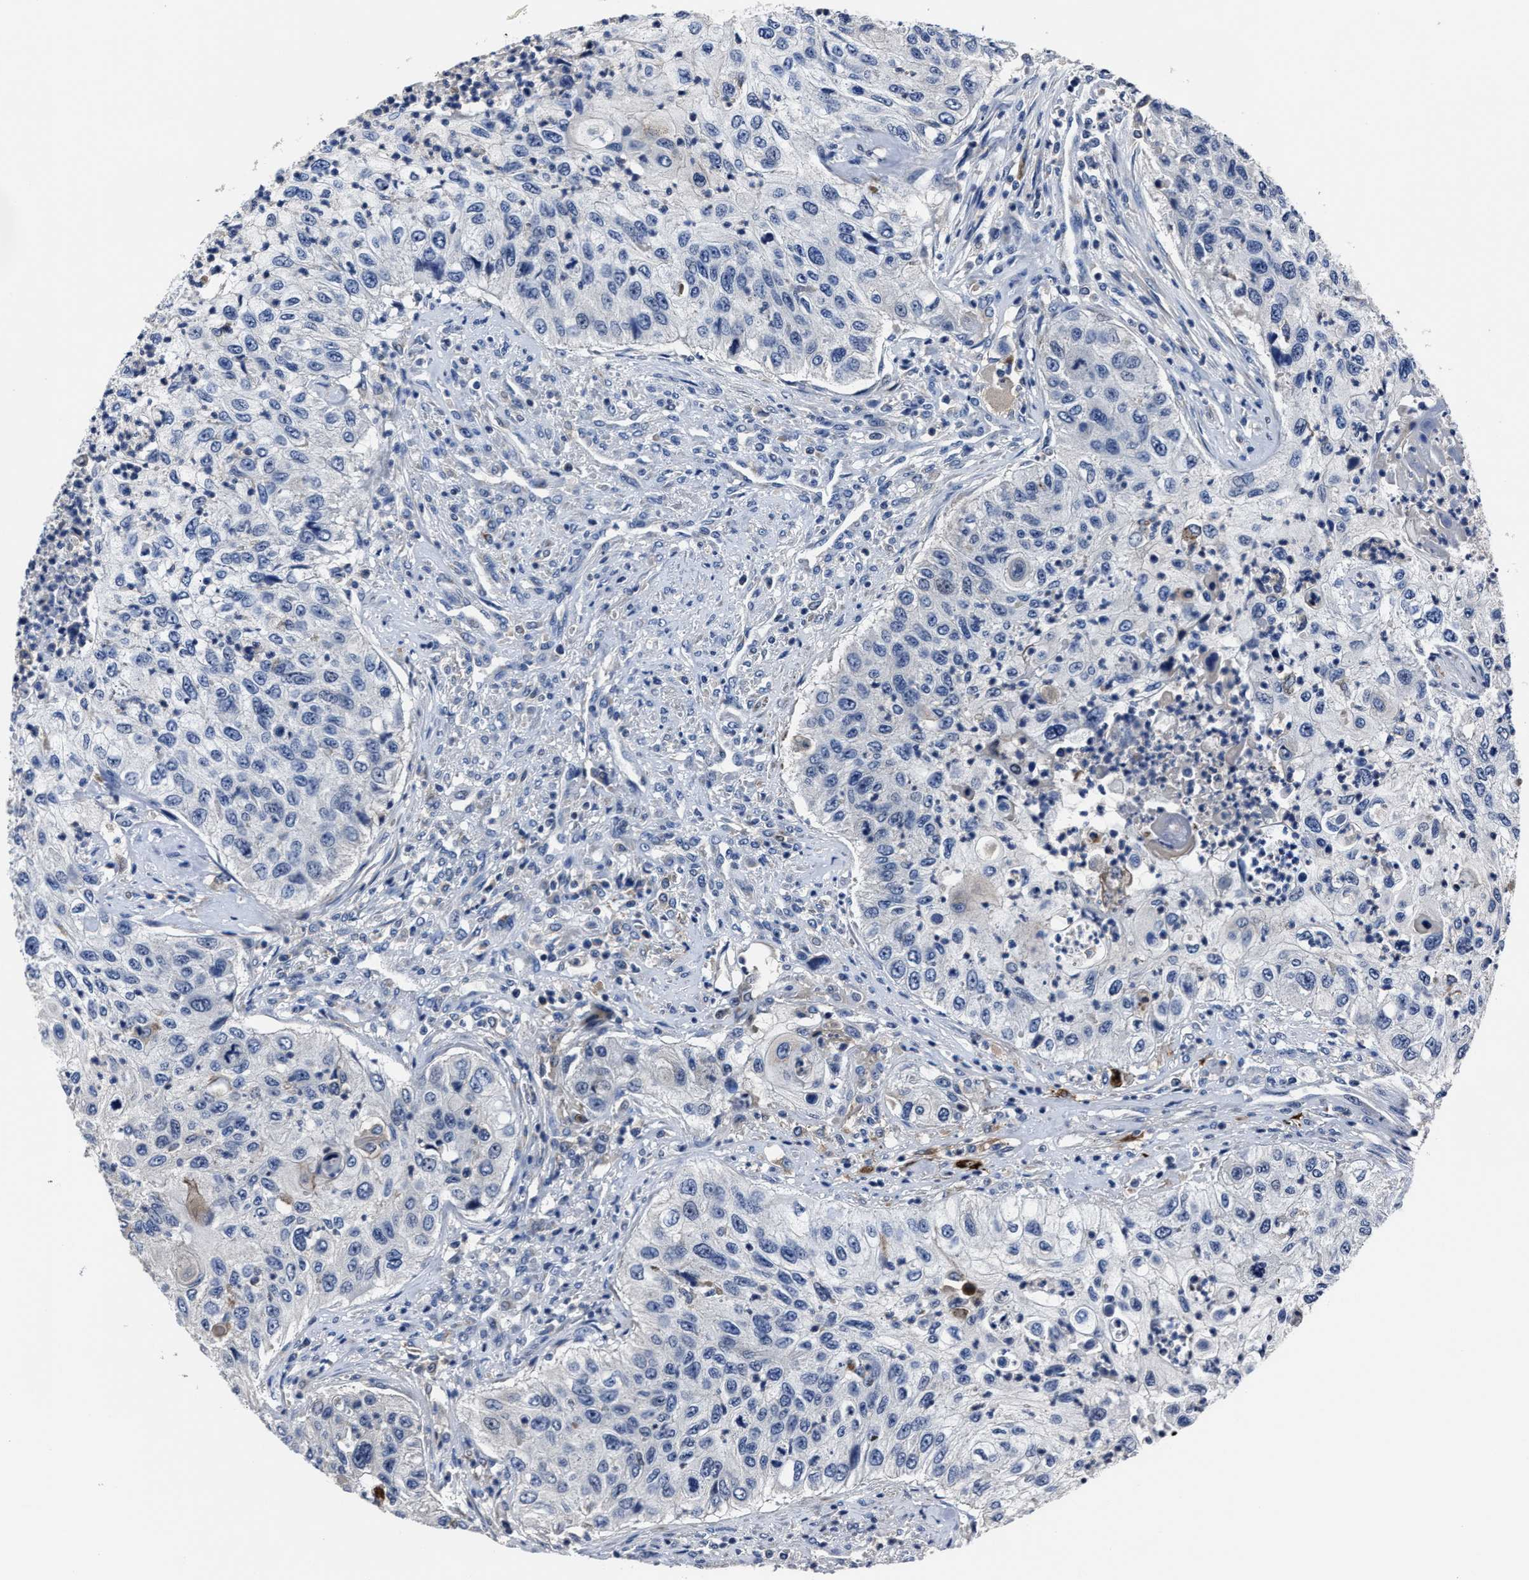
{"staining": {"intensity": "negative", "quantity": "none", "location": "none"}, "tissue": "urothelial cancer", "cell_type": "Tumor cells", "image_type": "cancer", "snomed": [{"axis": "morphology", "description": "Urothelial carcinoma, High grade"}, {"axis": "topography", "description": "Urinary bladder"}], "caption": "High power microscopy image of an IHC photomicrograph of urothelial cancer, revealing no significant positivity in tumor cells.", "gene": "RSBN1L", "patient": {"sex": "female", "age": 60}}